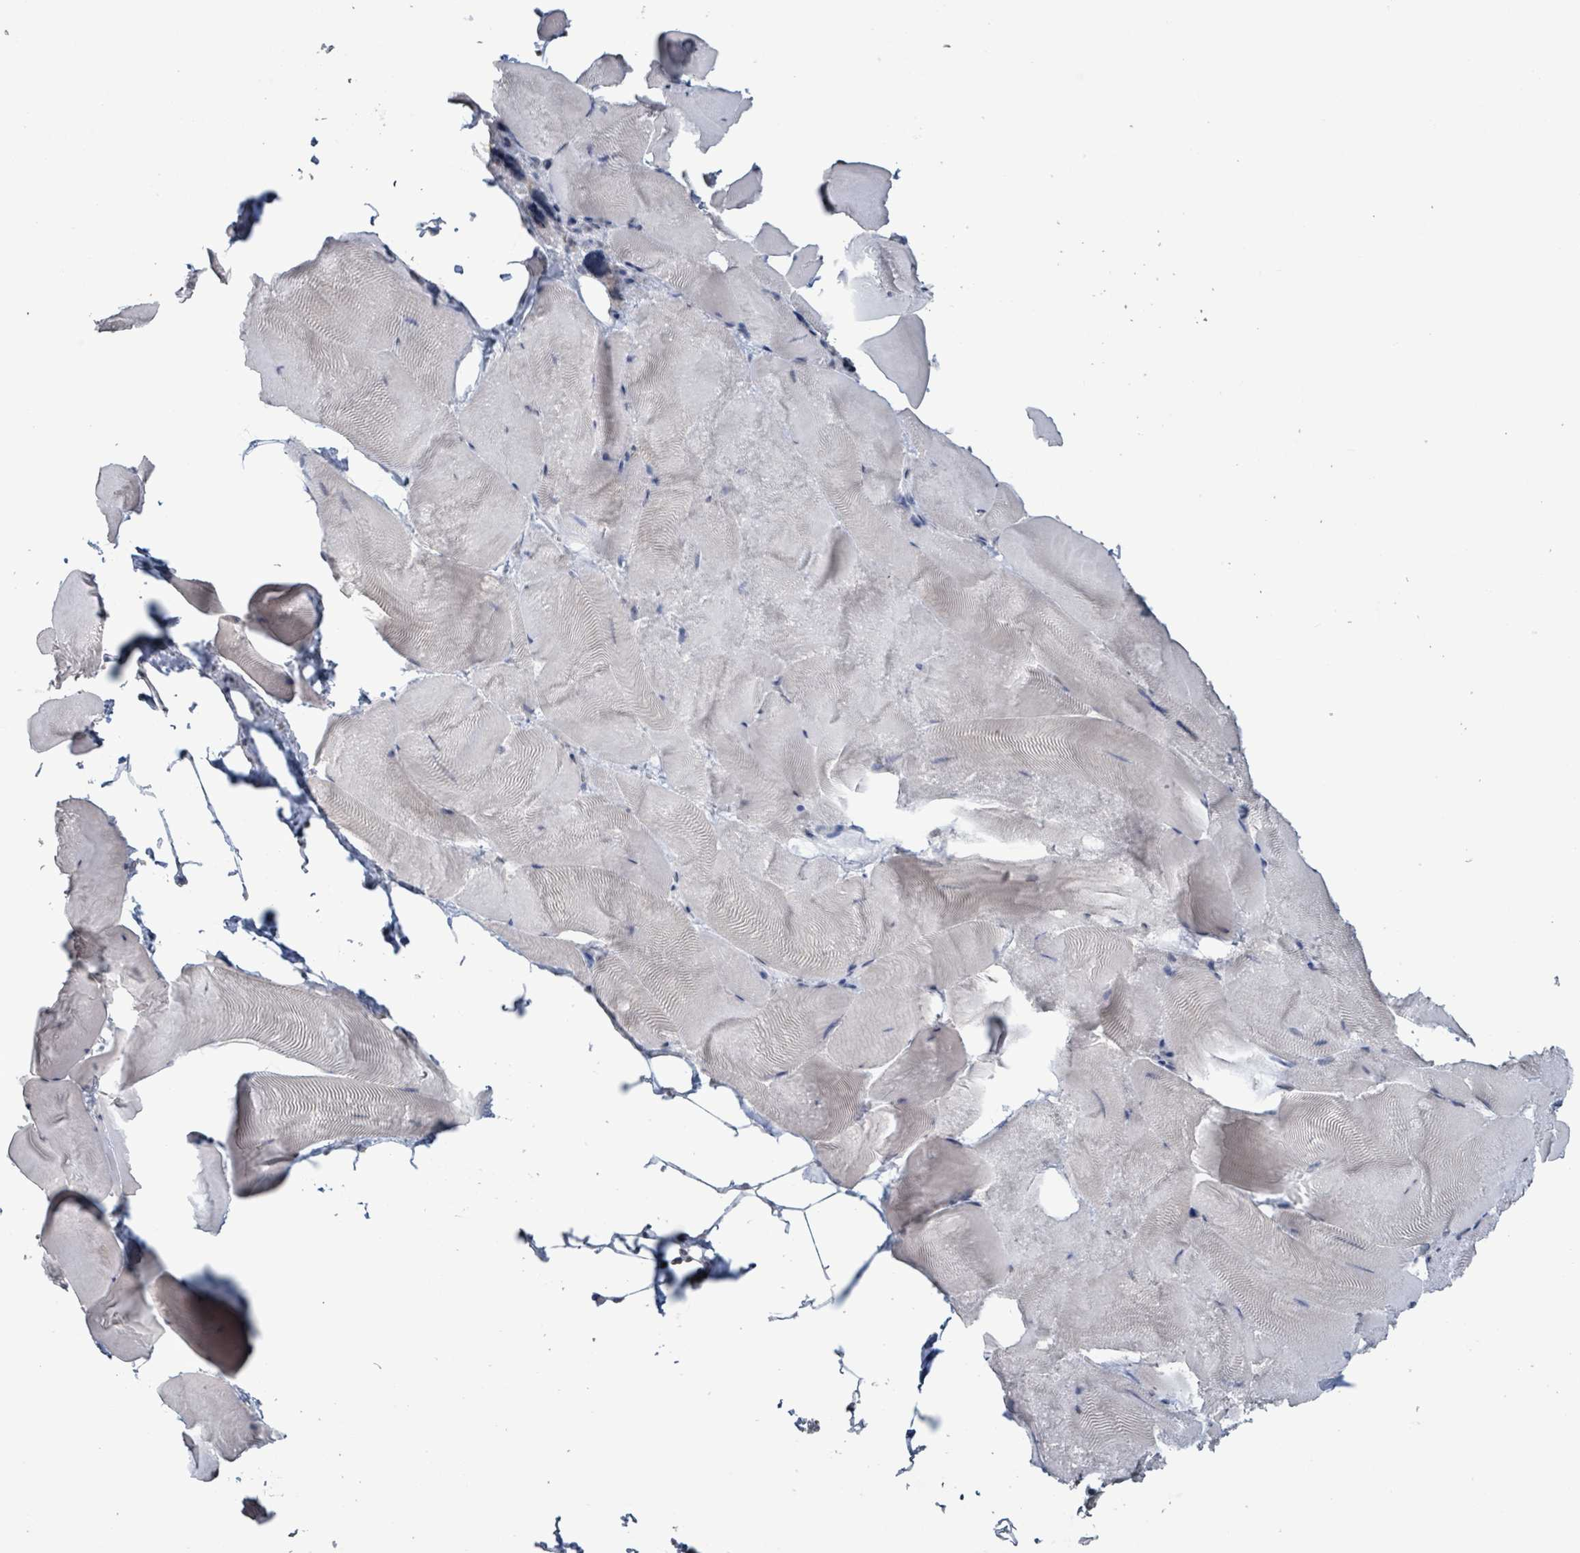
{"staining": {"intensity": "negative", "quantity": "none", "location": "none"}, "tissue": "skeletal muscle", "cell_type": "Myocytes", "image_type": "normal", "snomed": [{"axis": "morphology", "description": "Normal tissue, NOS"}, {"axis": "topography", "description": "Skeletal muscle"}], "caption": "Immunohistochemistry of normal human skeletal muscle exhibits no positivity in myocytes.", "gene": "CA9", "patient": {"sex": "female", "age": 64}}